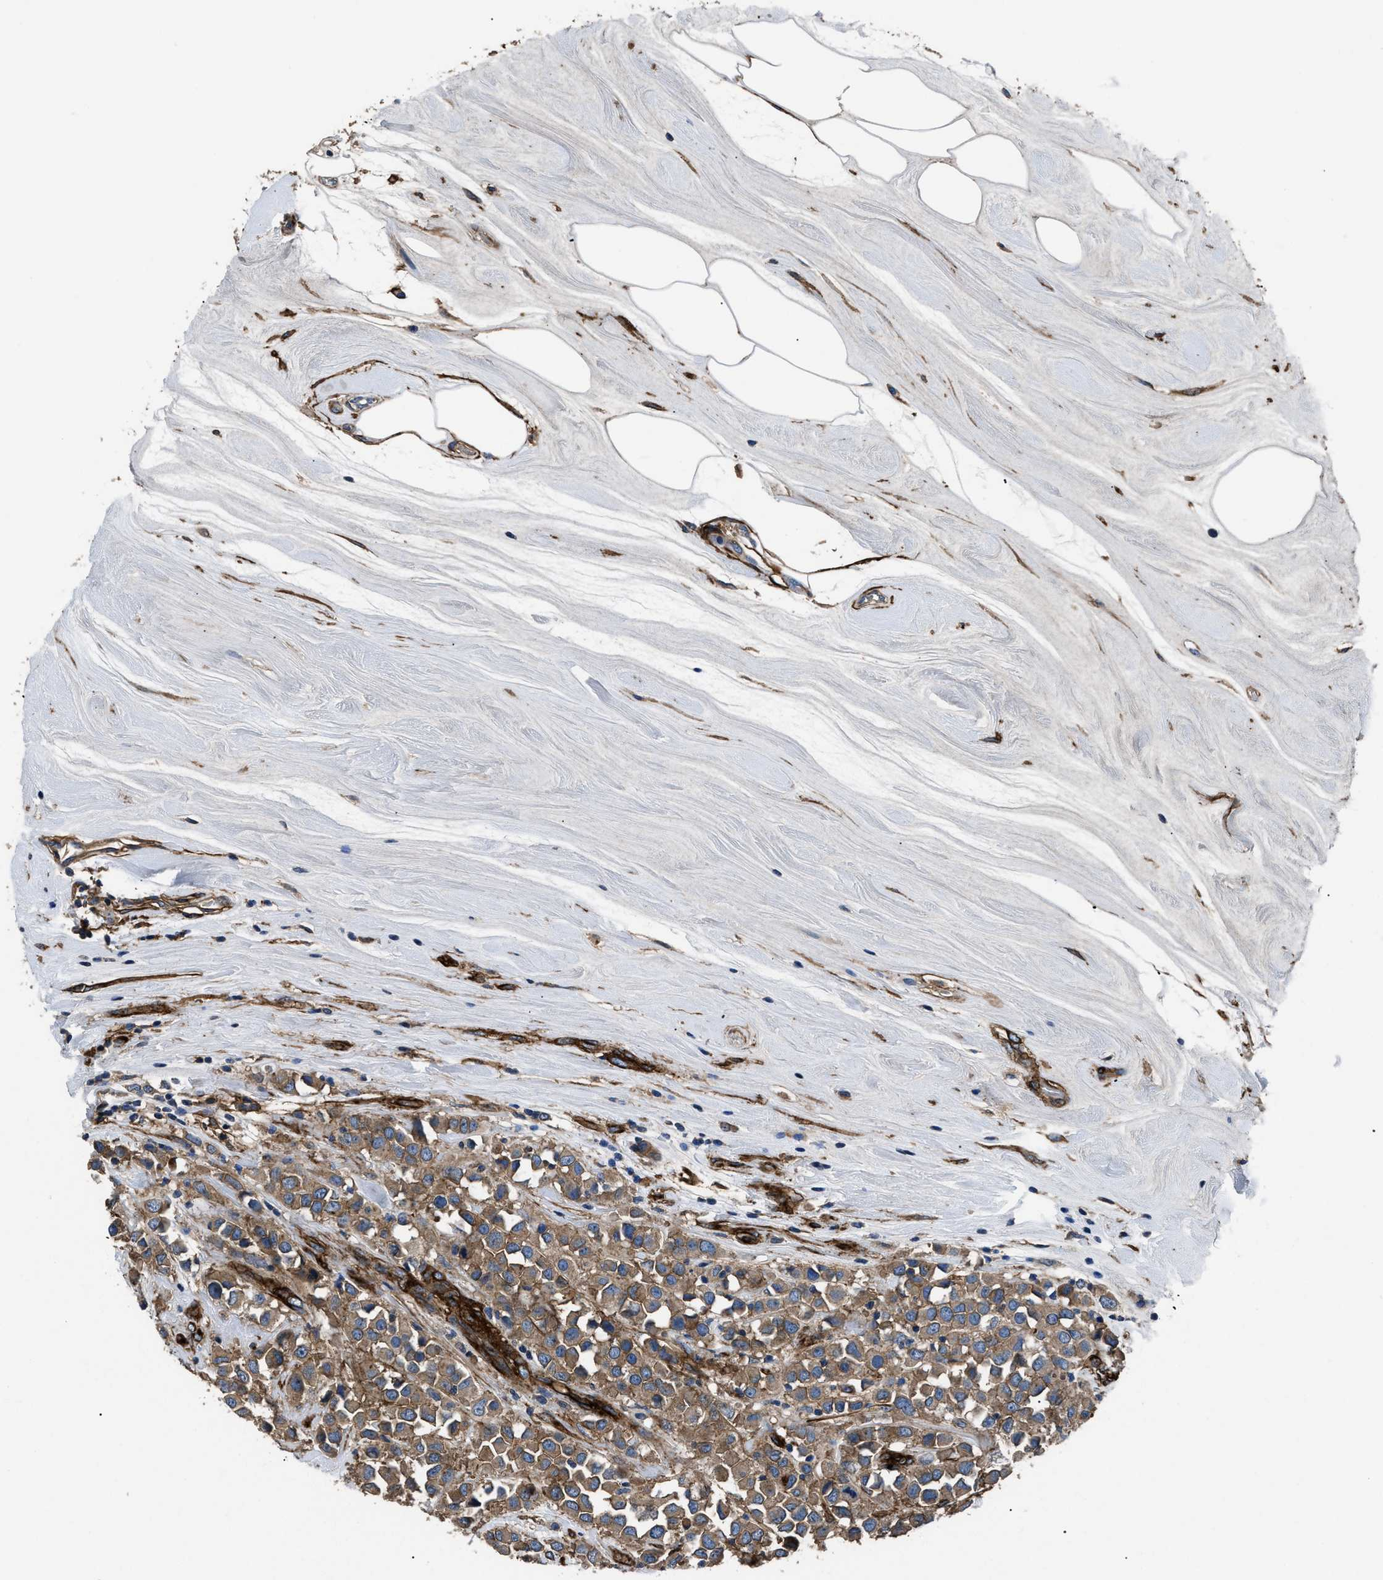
{"staining": {"intensity": "moderate", "quantity": ">75%", "location": "cytoplasmic/membranous"}, "tissue": "breast cancer", "cell_type": "Tumor cells", "image_type": "cancer", "snomed": [{"axis": "morphology", "description": "Duct carcinoma"}, {"axis": "topography", "description": "Breast"}], "caption": "Immunohistochemical staining of human breast cancer (invasive ductal carcinoma) exhibits medium levels of moderate cytoplasmic/membranous protein expression in approximately >75% of tumor cells. (DAB IHC with brightfield microscopy, high magnification).", "gene": "CD276", "patient": {"sex": "female", "age": 61}}